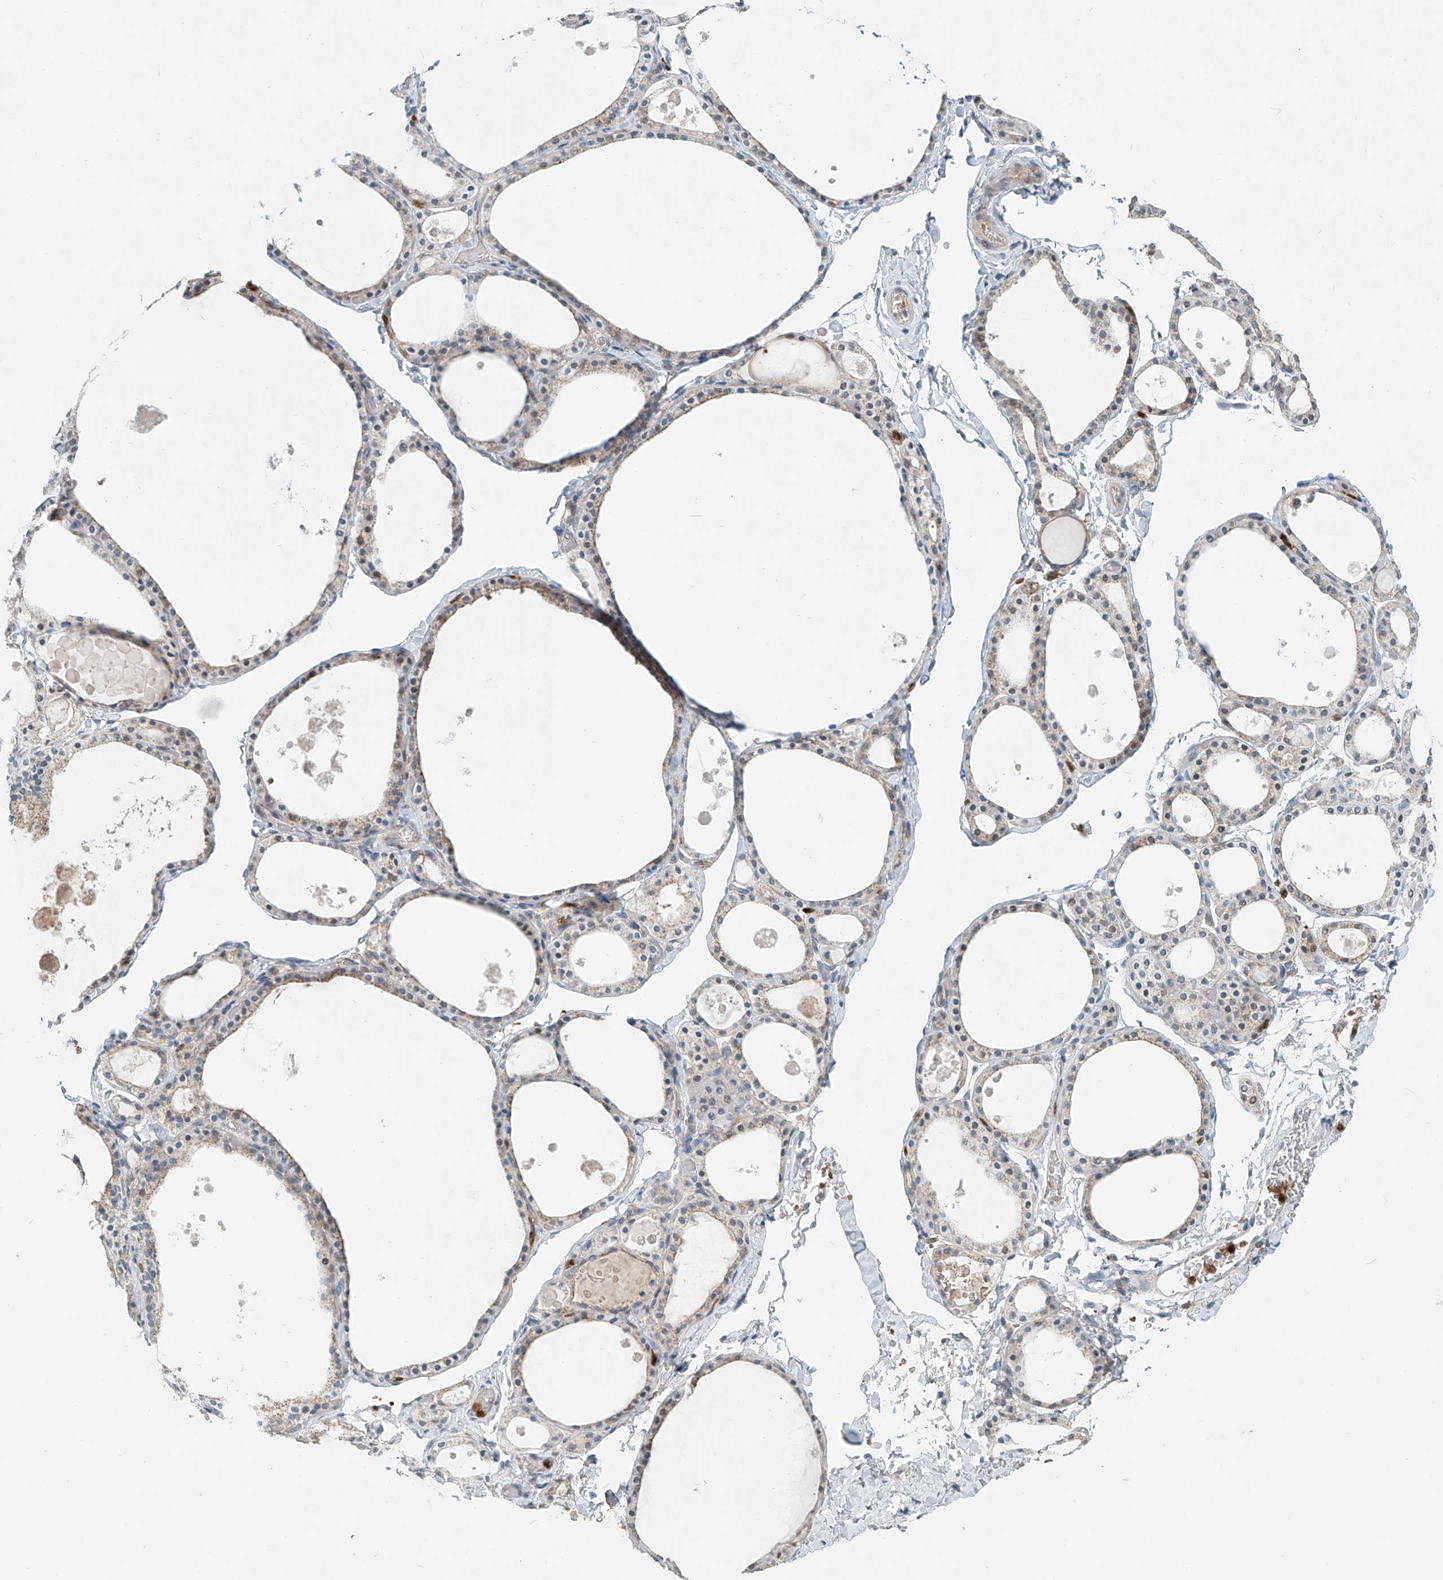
{"staining": {"intensity": "moderate", "quantity": "25%-75%", "location": "cytoplasmic/membranous"}, "tissue": "thyroid gland", "cell_type": "Glandular cells", "image_type": "normal", "snomed": [{"axis": "morphology", "description": "Normal tissue, NOS"}, {"axis": "topography", "description": "Thyroid gland"}], "caption": "This image demonstrates immunohistochemistry (IHC) staining of benign human thyroid gland, with medium moderate cytoplasmic/membranous expression in approximately 25%-75% of glandular cells.", "gene": "PTPRA", "patient": {"sex": "male", "age": 56}}